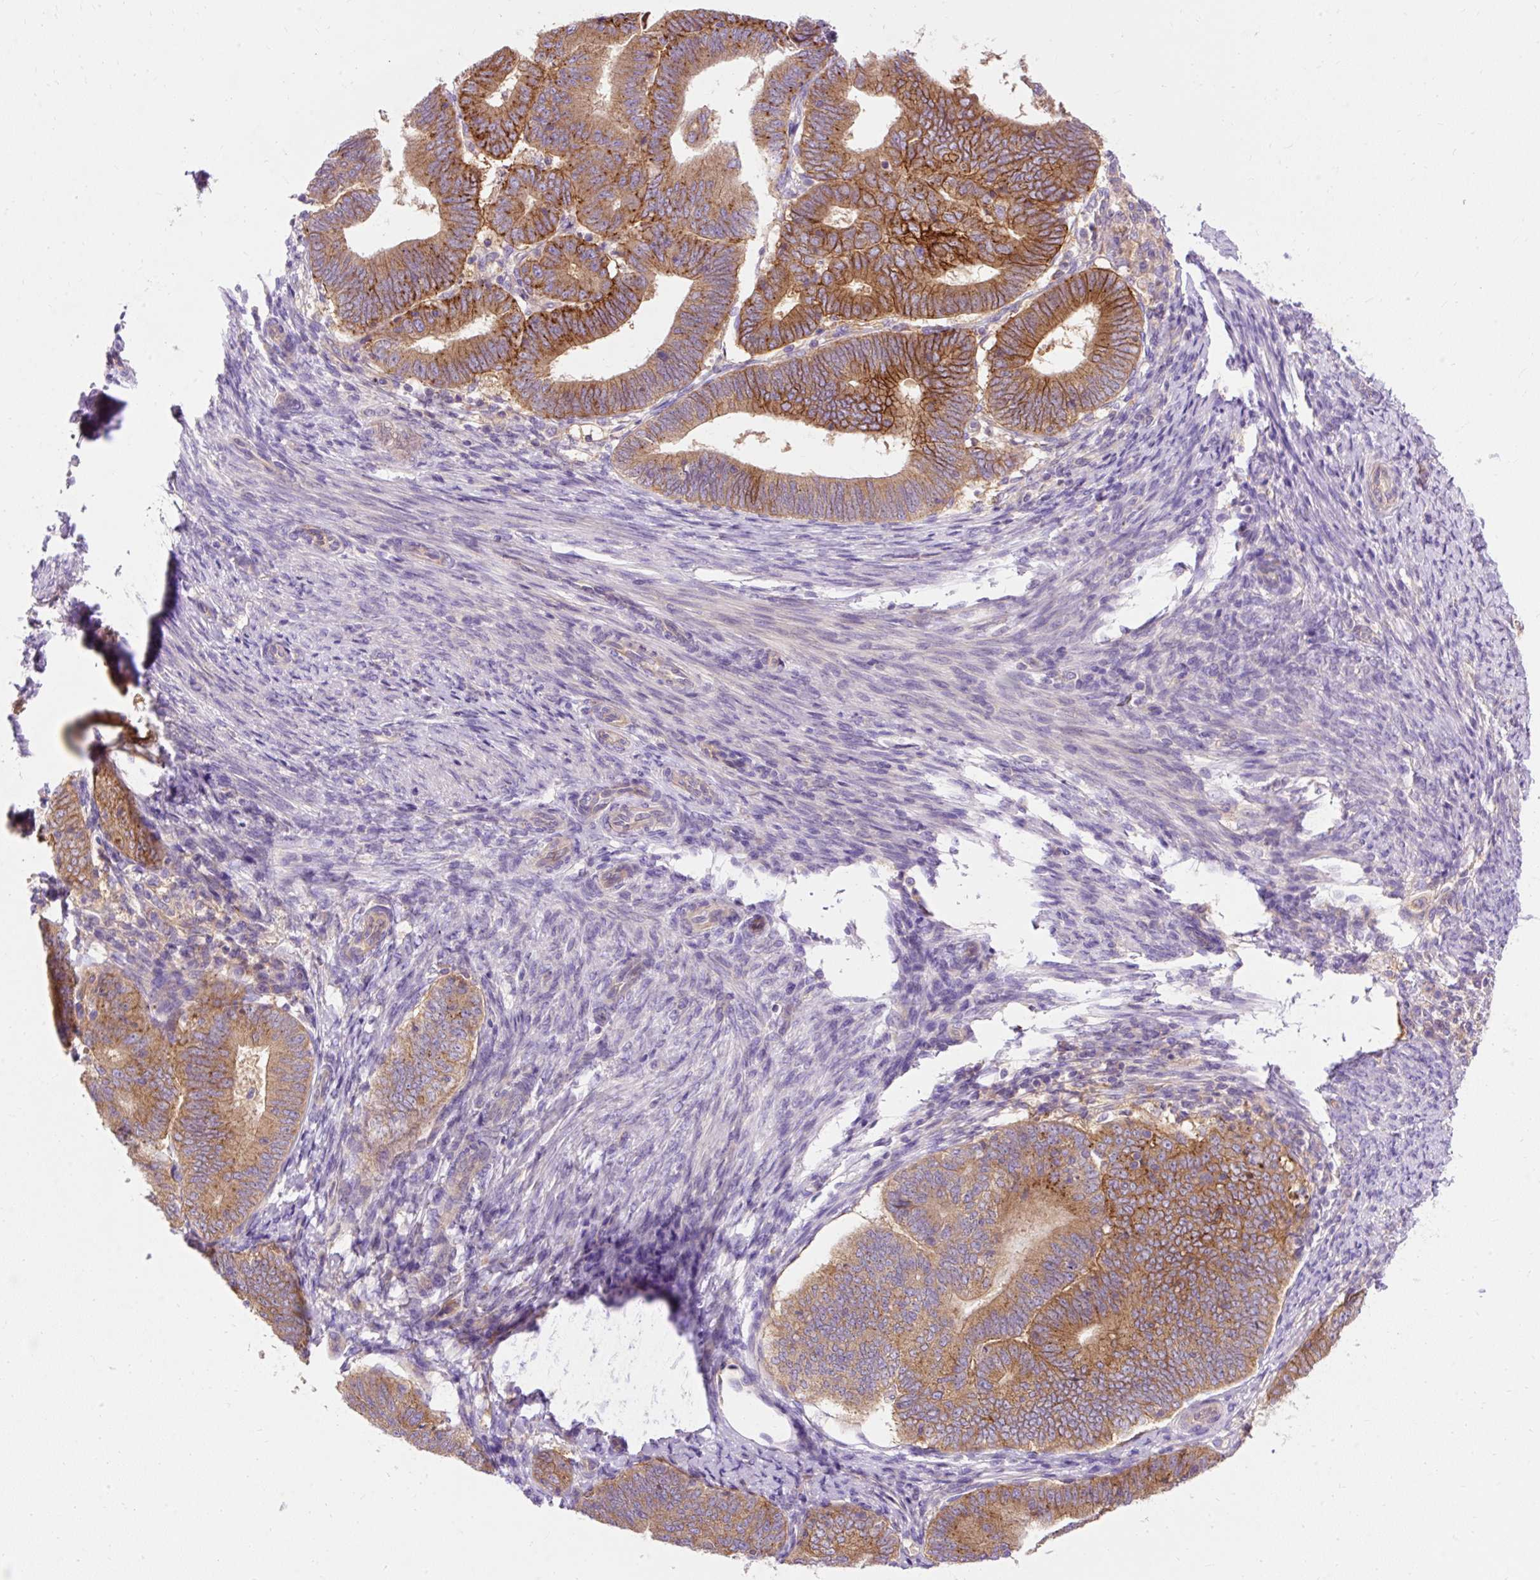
{"staining": {"intensity": "strong", "quantity": ">75%", "location": "cytoplasmic/membranous"}, "tissue": "endometrial cancer", "cell_type": "Tumor cells", "image_type": "cancer", "snomed": [{"axis": "morphology", "description": "Adenocarcinoma, NOS"}, {"axis": "topography", "description": "Endometrium"}], "caption": "Strong cytoplasmic/membranous staining is present in approximately >75% of tumor cells in adenocarcinoma (endometrial). (DAB IHC with brightfield microscopy, high magnification).", "gene": "OR4K15", "patient": {"sex": "female", "age": 70}}